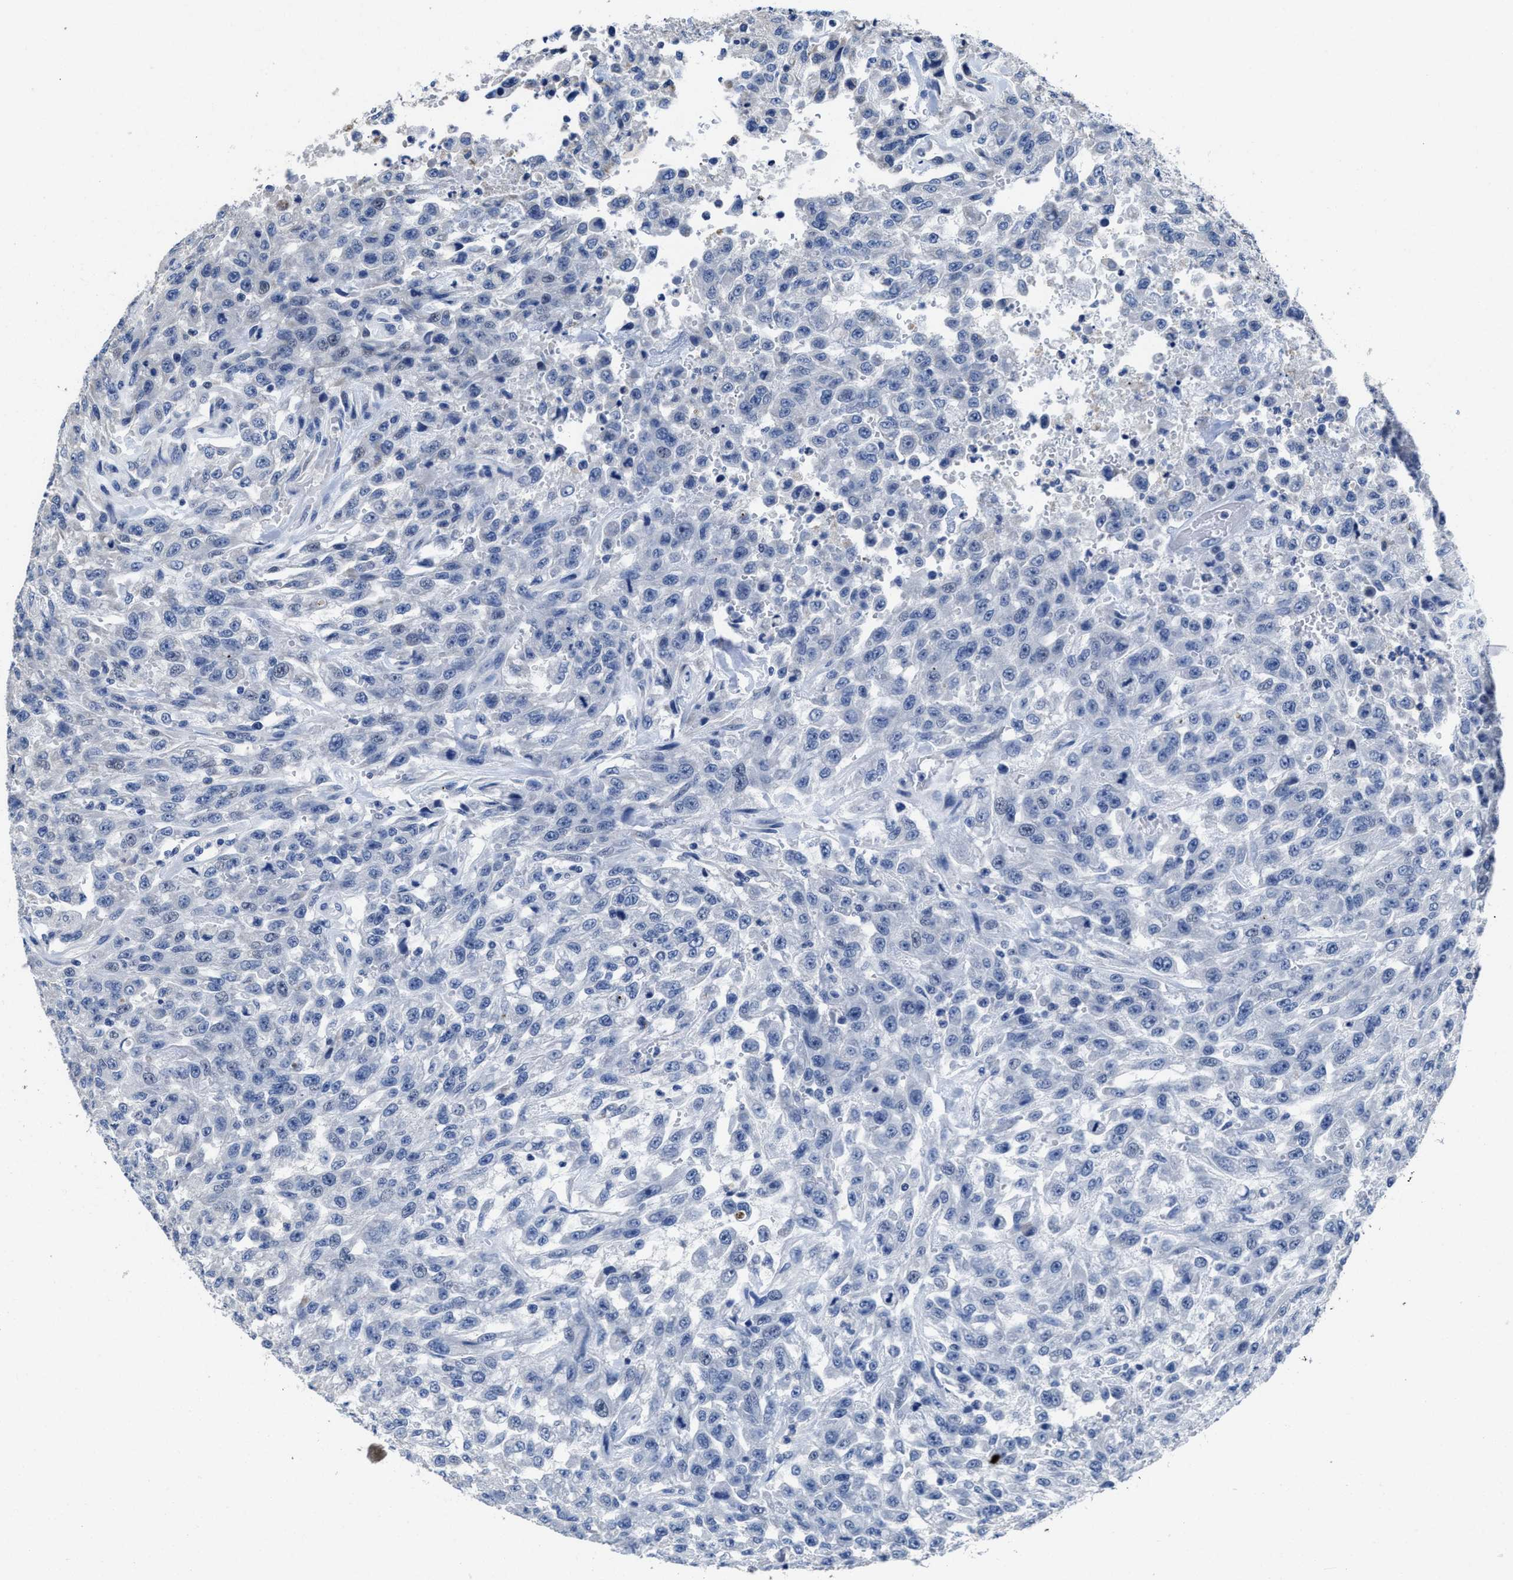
{"staining": {"intensity": "negative", "quantity": "none", "location": "none"}, "tissue": "urothelial cancer", "cell_type": "Tumor cells", "image_type": "cancer", "snomed": [{"axis": "morphology", "description": "Urothelial carcinoma, High grade"}, {"axis": "topography", "description": "Urinary bladder"}], "caption": "The photomicrograph exhibits no staining of tumor cells in urothelial carcinoma (high-grade). Brightfield microscopy of immunohistochemistry (IHC) stained with DAB (brown) and hematoxylin (blue), captured at high magnification.", "gene": "HOOK1", "patient": {"sex": "male", "age": 46}}